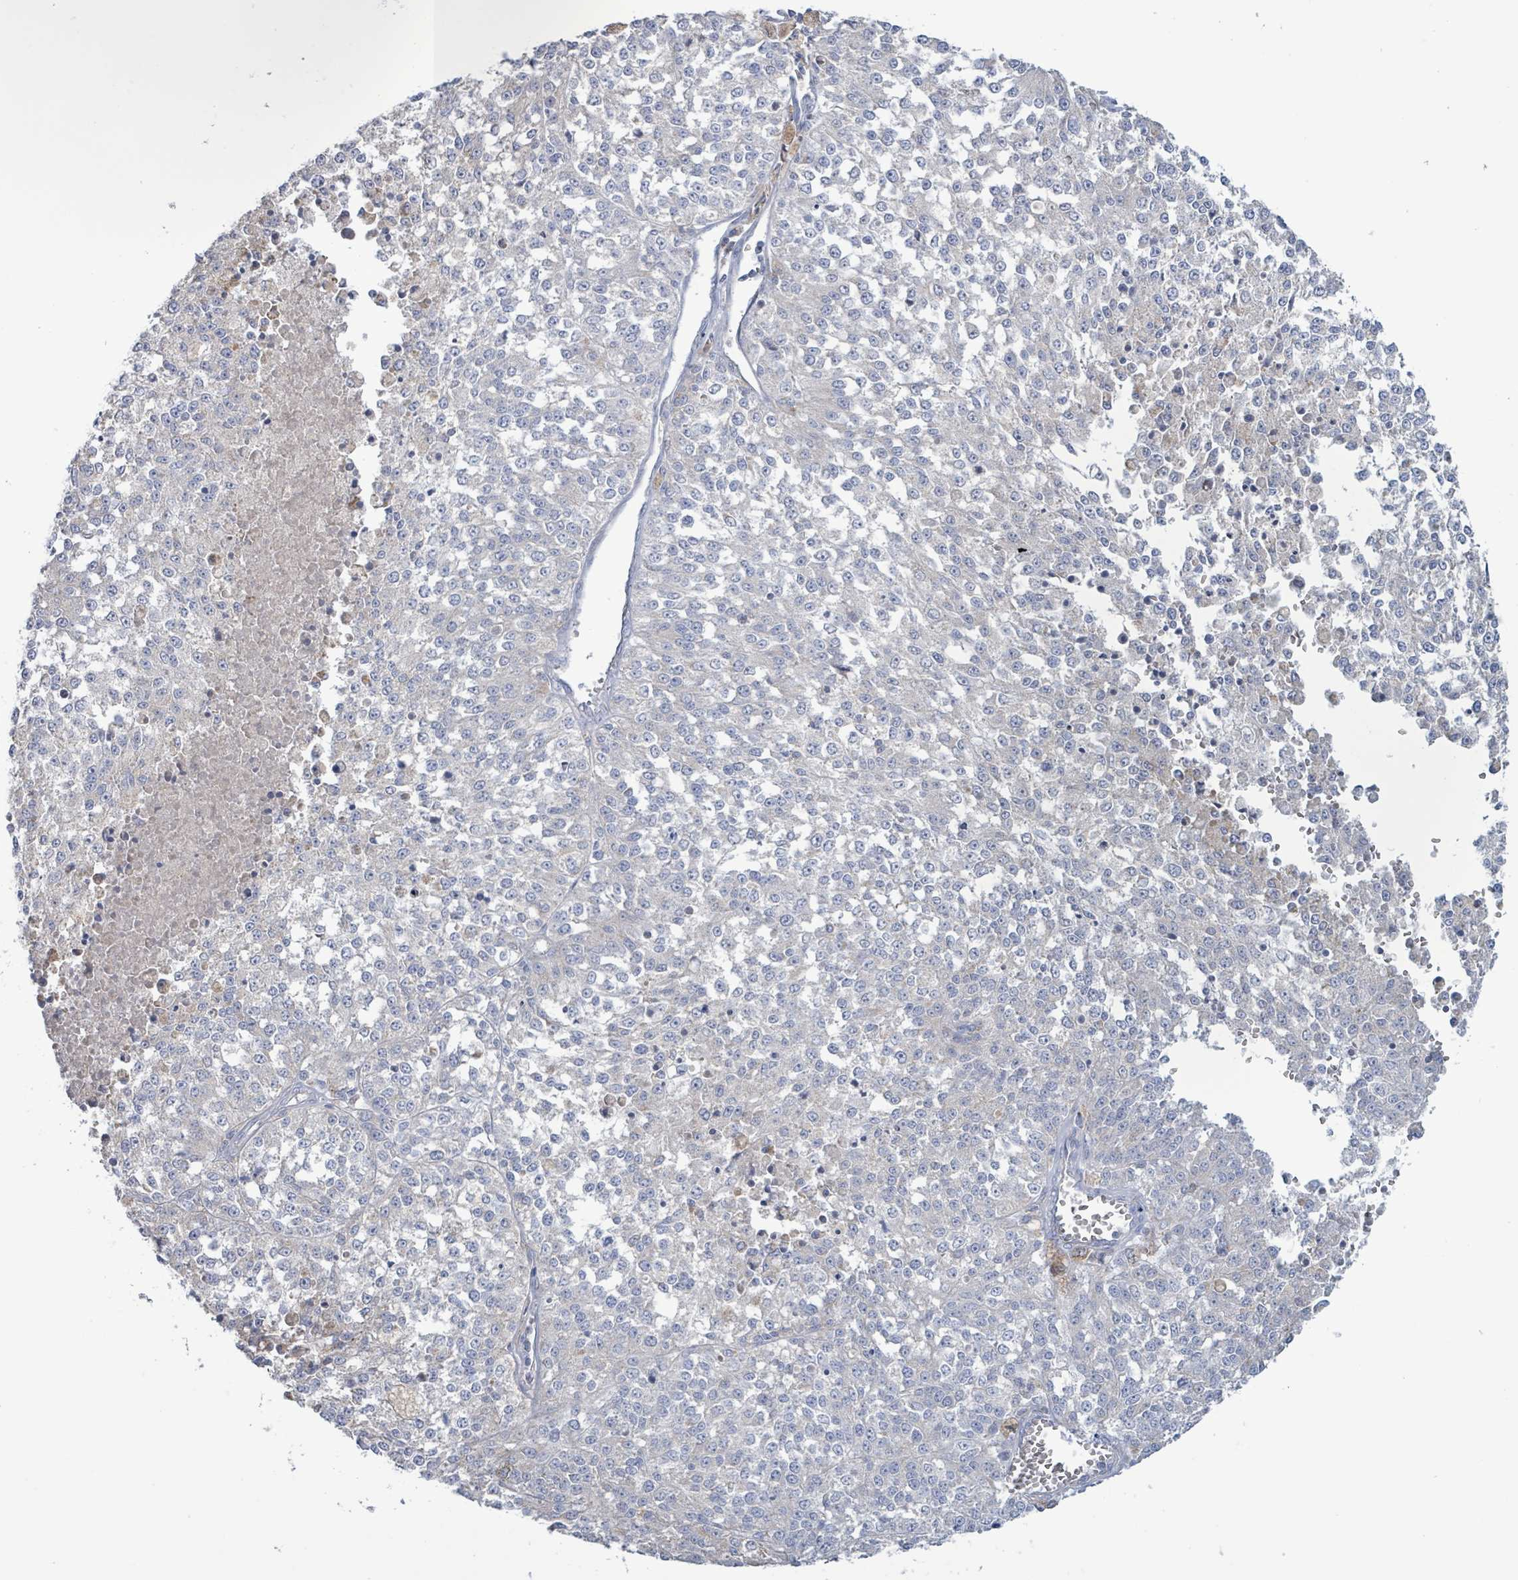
{"staining": {"intensity": "negative", "quantity": "none", "location": "none"}, "tissue": "melanoma", "cell_type": "Tumor cells", "image_type": "cancer", "snomed": [{"axis": "morphology", "description": "Malignant melanoma, NOS"}, {"axis": "topography", "description": "Skin"}], "caption": "A high-resolution histopathology image shows immunohistochemistry (IHC) staining of melanoma, which demonstrates no significant expression in tumor cells.", "gene": "AKR1C4", "patient": {"sex": "female", "age": 64}}